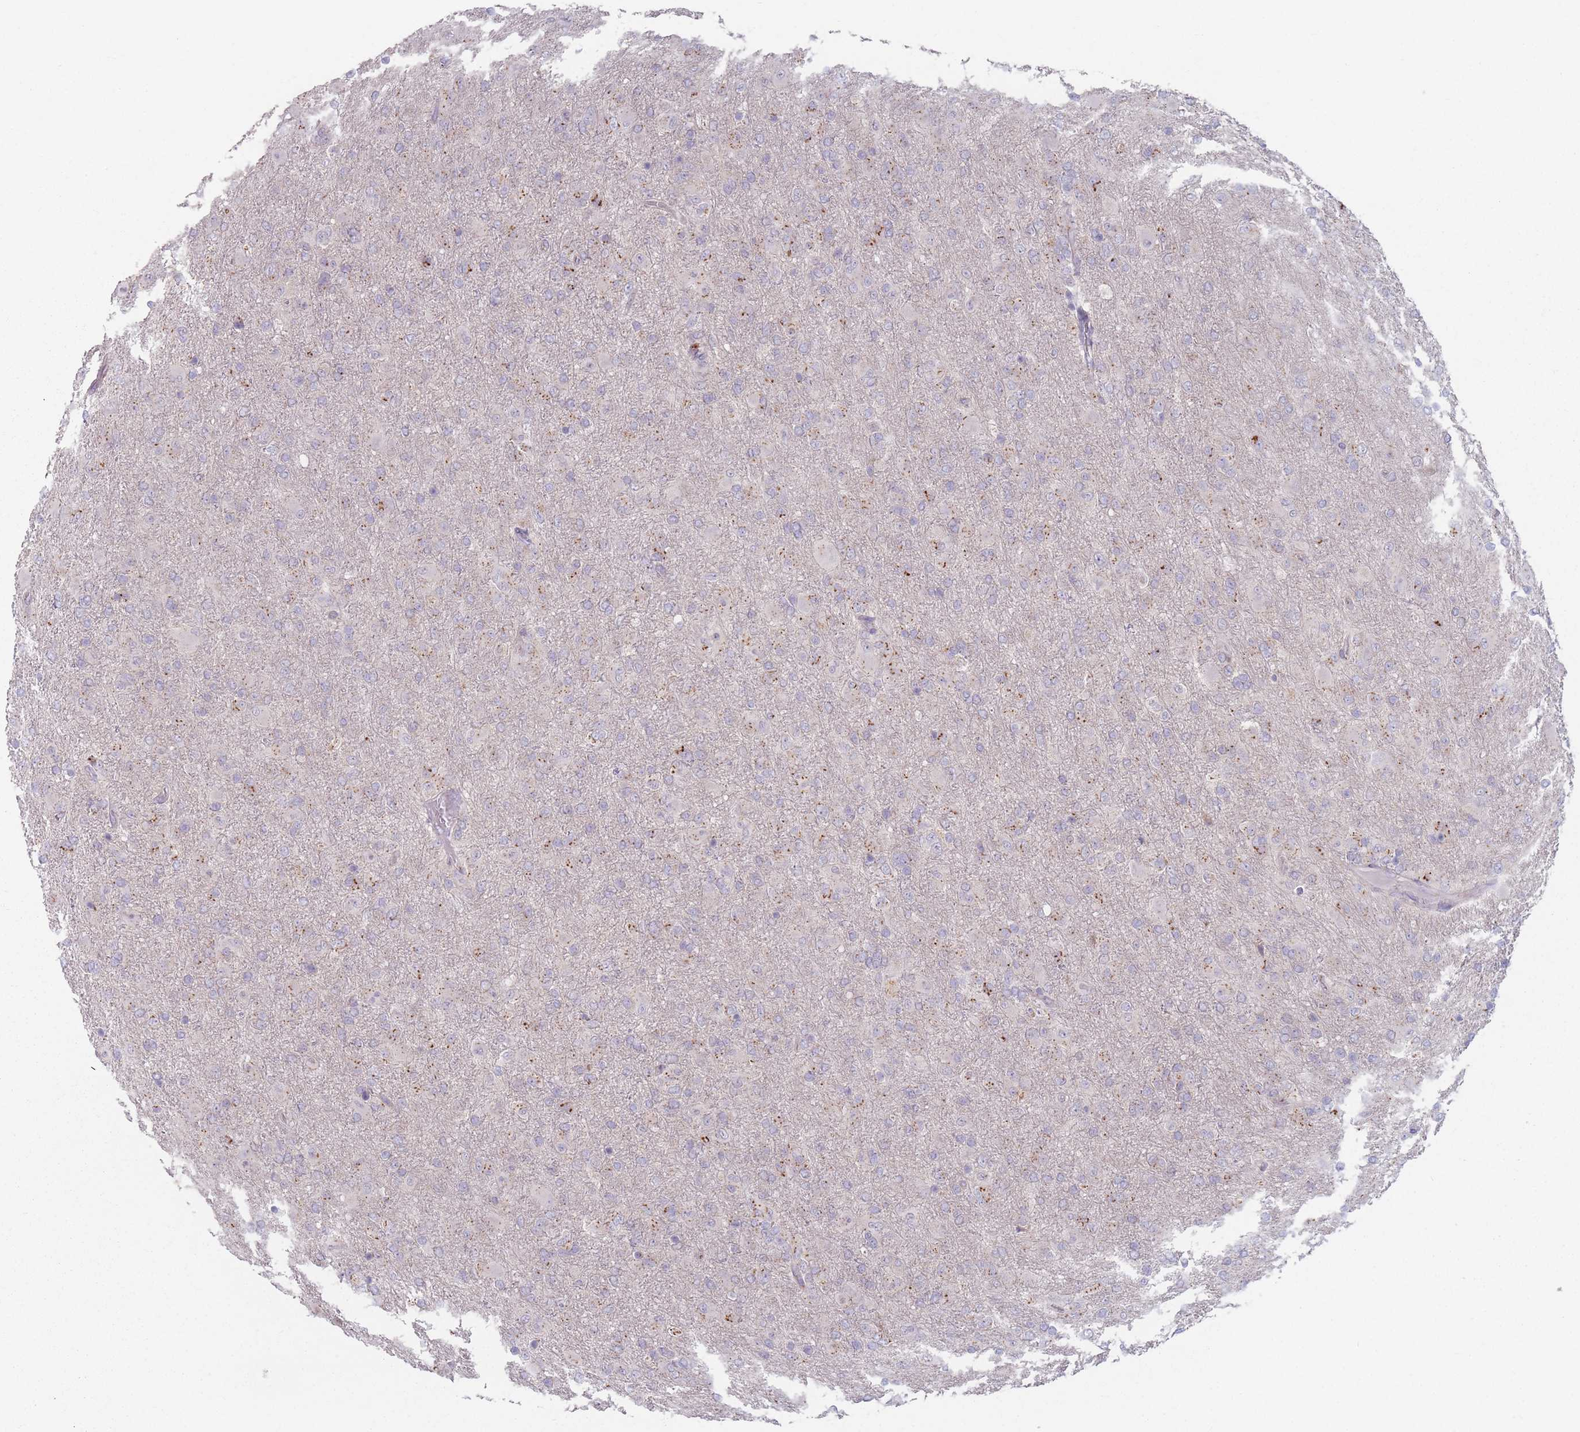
{"staining": {"intensity": "moderate", "quantity": "25%-75%", "location": "cytoplasmic/membranous"}, "tissue": "glioma", "cell_type": "Tumor cells", "image_type": "cancer", "snomed": [{"axis": "morphology", "description": "Glioma, malignant, Low grade"}, {"axis": "topography", "description": "Brain"}], "caption": "About 25%-75% of tumor cells in human malignant glioma (low-grade) display moderate cytoplasmic/membranous protein staining as visualized by brown immunohistochemical staining.", "gene": "AKAIN1", "patient": {"sex": "male", "age": 65}}